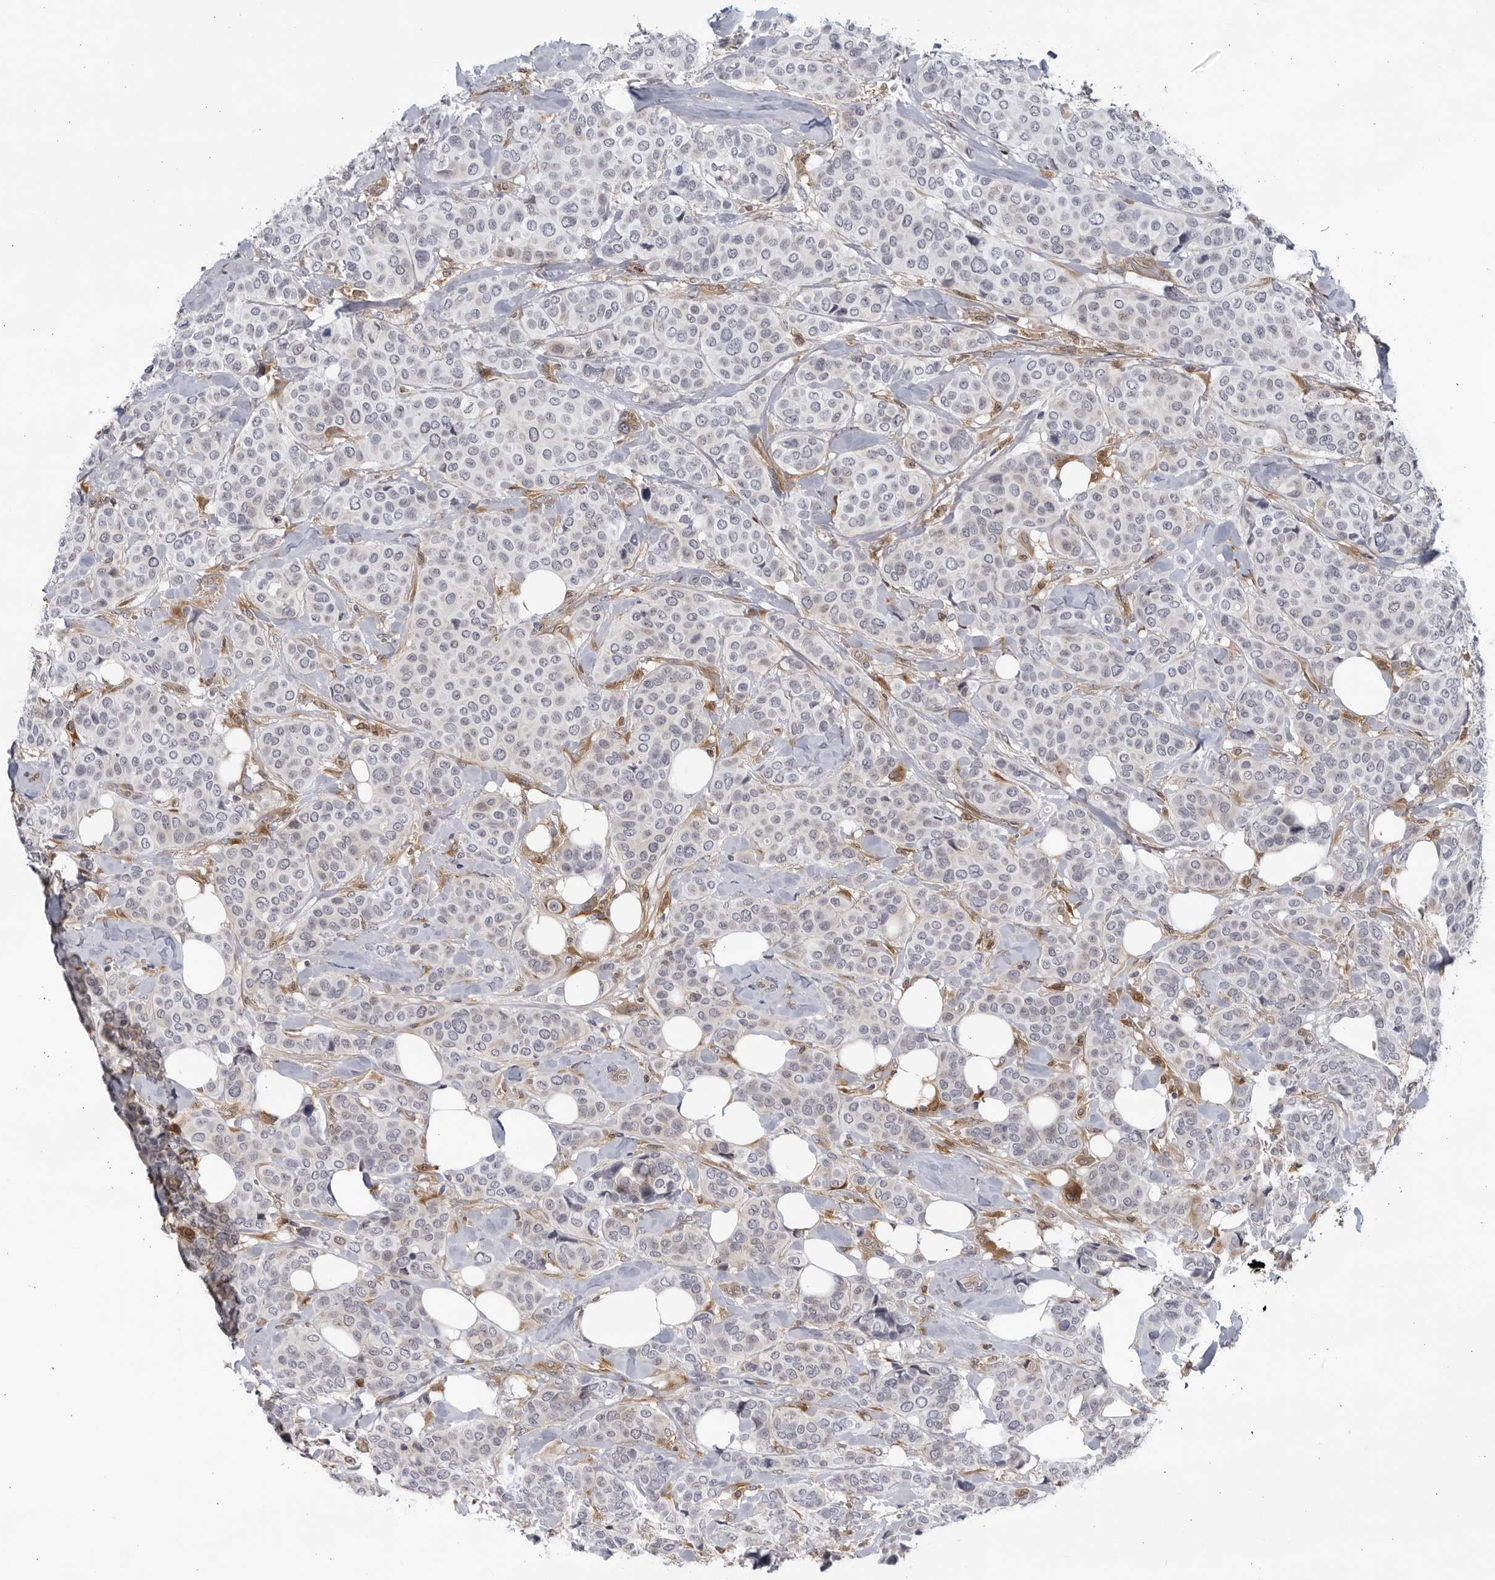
{"staining": {"intensity": "negative", "quantity": "none", "location": "none"}, "tissue": "breast cancer", "cell_type": "Tumor cells", "image_type": "cancer", "snomed": [{"axis": "morphology", "description": "Lobular carcinoma"}, {"axis": "topography", "description": "Breast"}], "caption": "This is an IHC image of human breast lobular carcinoma. There is no expression in tumor cells.", "gene": "BMP2K", "patient": {"sex": "female", "age": 51}}